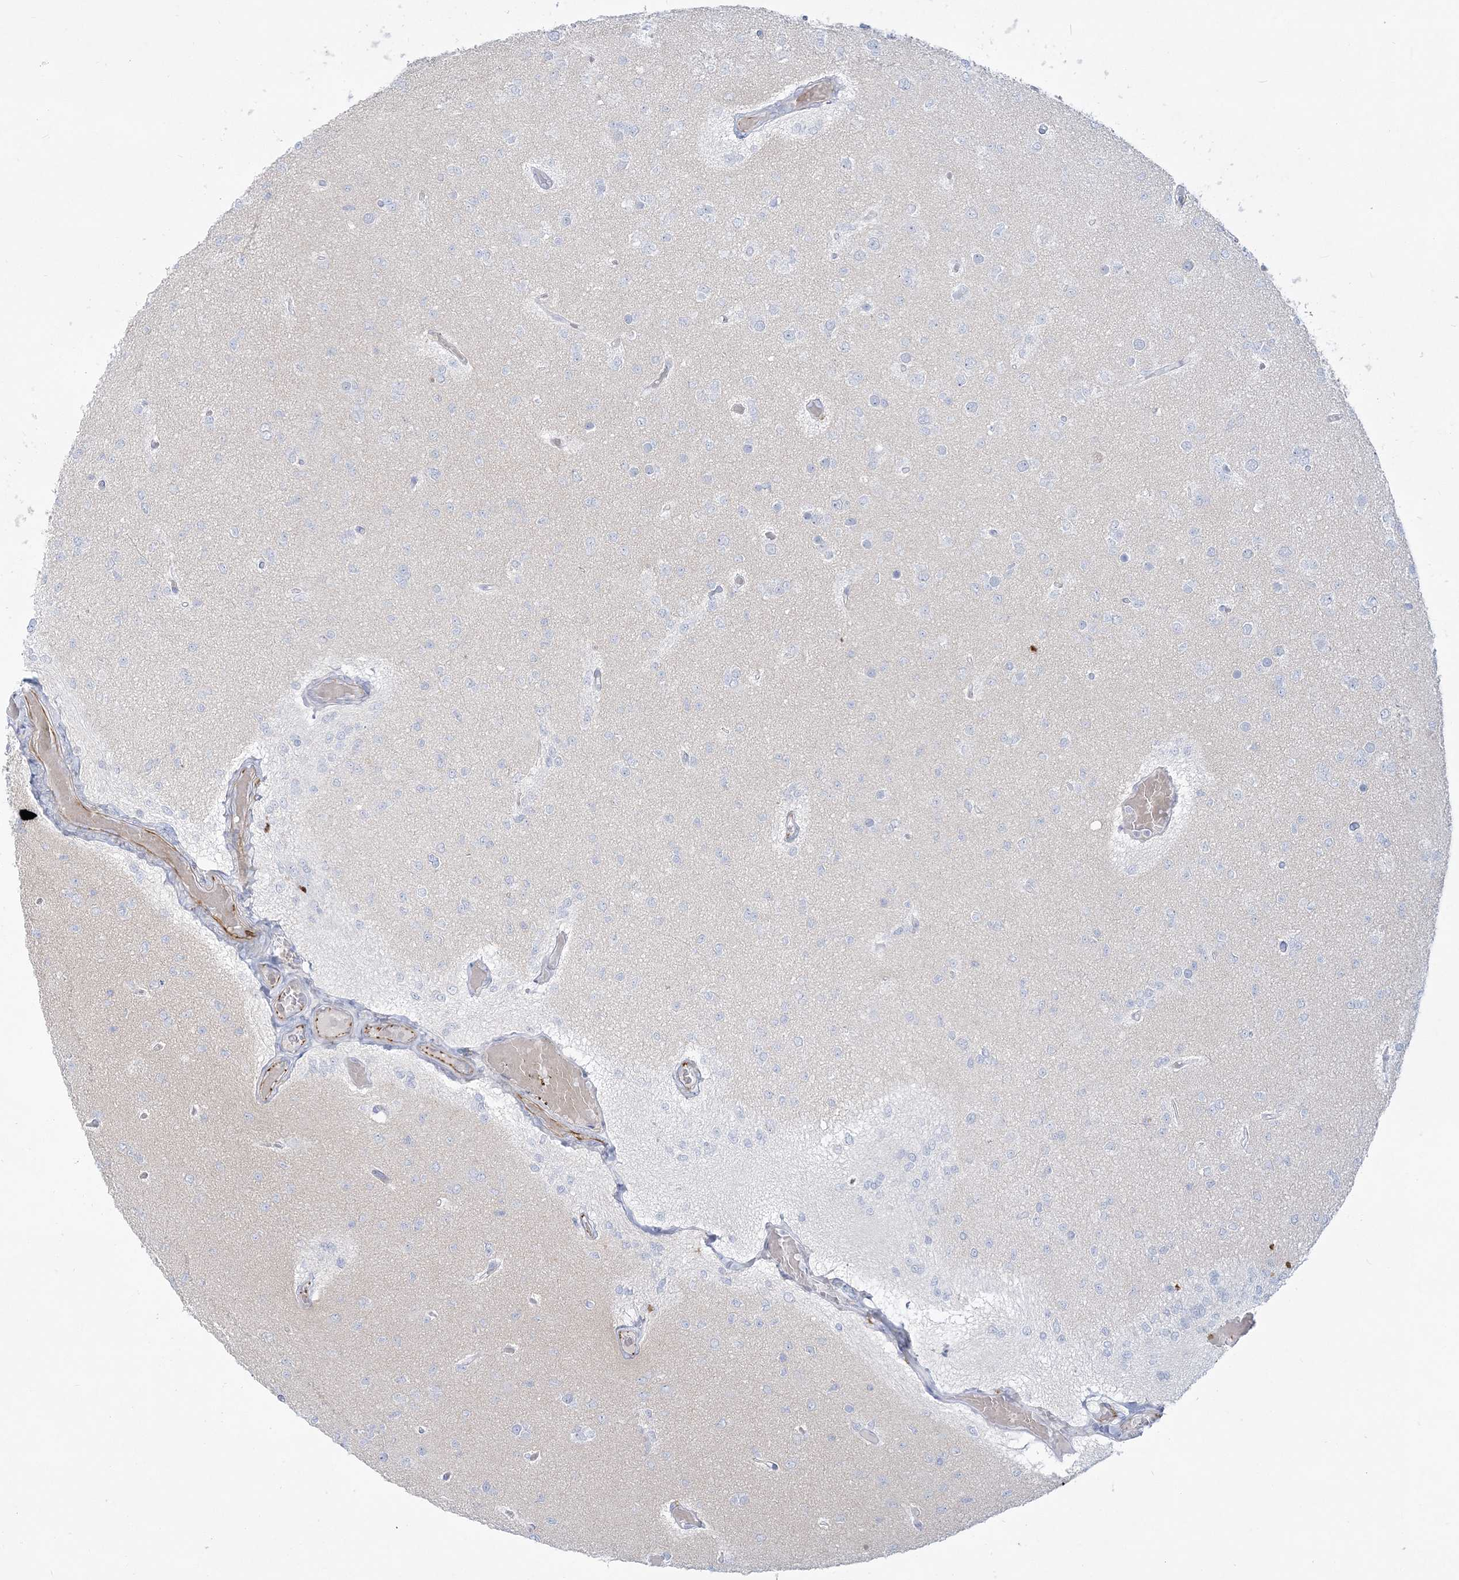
{"staining": {"intensity": "negative", "quantity": "none", "location": "none"}, "tissue": "glioma", "cell_type": "Tumor cells", "image_type": "cancer", "snomed": [{"axis": "morphology", "description": "Glioma, malignant, Low grade"}, {"axis": "topography", "description": "Brain"}], "caption": "The micrograph shows no staining of tumor cells in malignant glioma (low-grade). Brightfield microscopy of immunohistochemistry (IHC) stained with DAB (3,3'-diaminobenzidine) (brown) and hematoxylin (blue), captured at high magnification.", "gene": "GPAT2", "patient": {"sex": "female", "age": 22}}